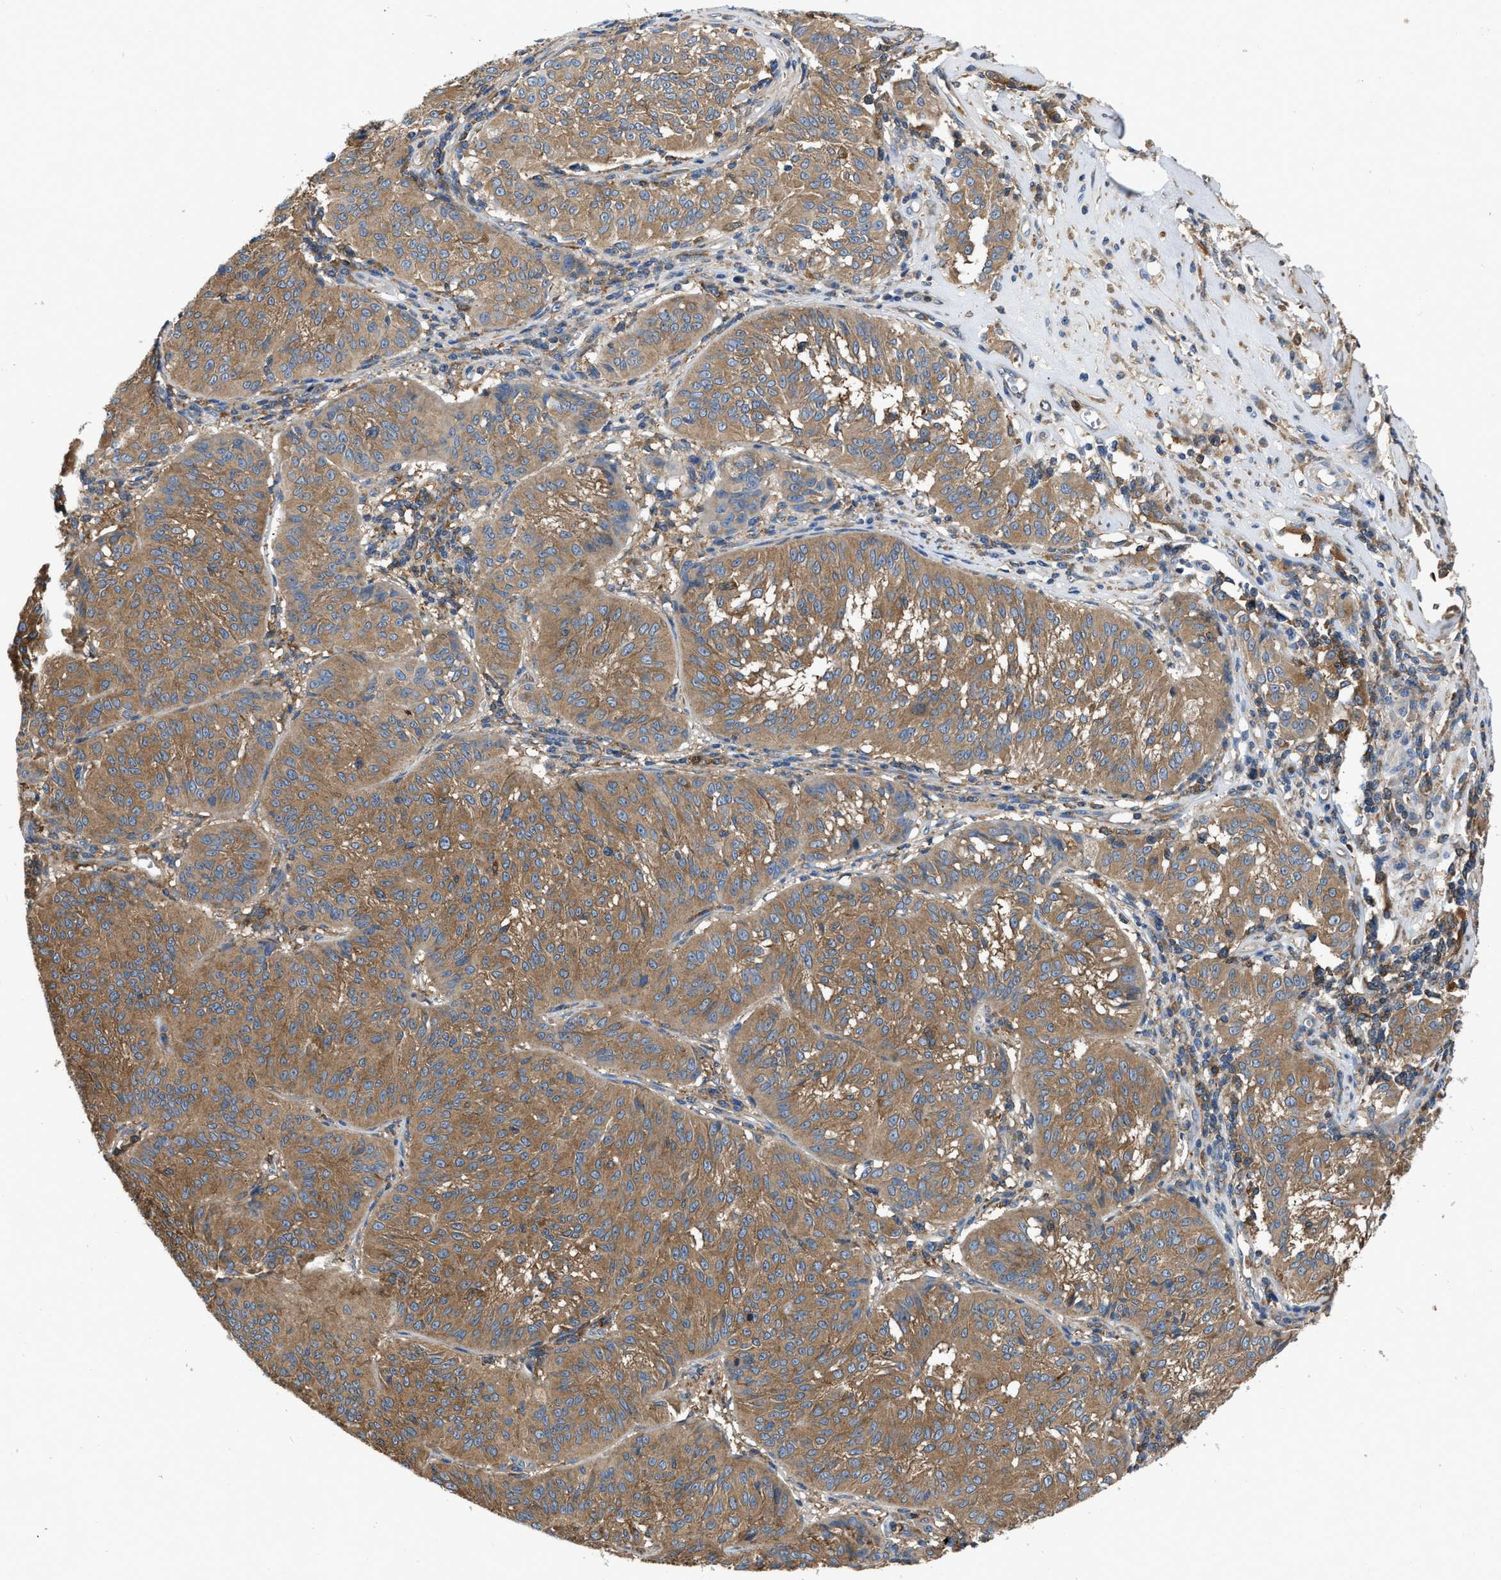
{"staining": {"intensity": "moderate", "quantity": ">75%", "location": "cytoplasmic/membranous"}, "tissue": "melanoma", "cell_type": "Tumor cells", "image_type": "cancer", "snomed": [{"axis": "morphology", "description": "Malignant melanoma, NOS"}, {"axis": "topography", "description": "Skin"}], "caption": "Immunohistochemistry (IHC) (DAB (3,3'-diaminobenzidine)) staining of melanoma demonstrates moderate cytoplasmic/membranous protein expression in approximately >75% of tumor cells.", "gene": "PKM", "patient": {"sex": "female", "age": 72}}